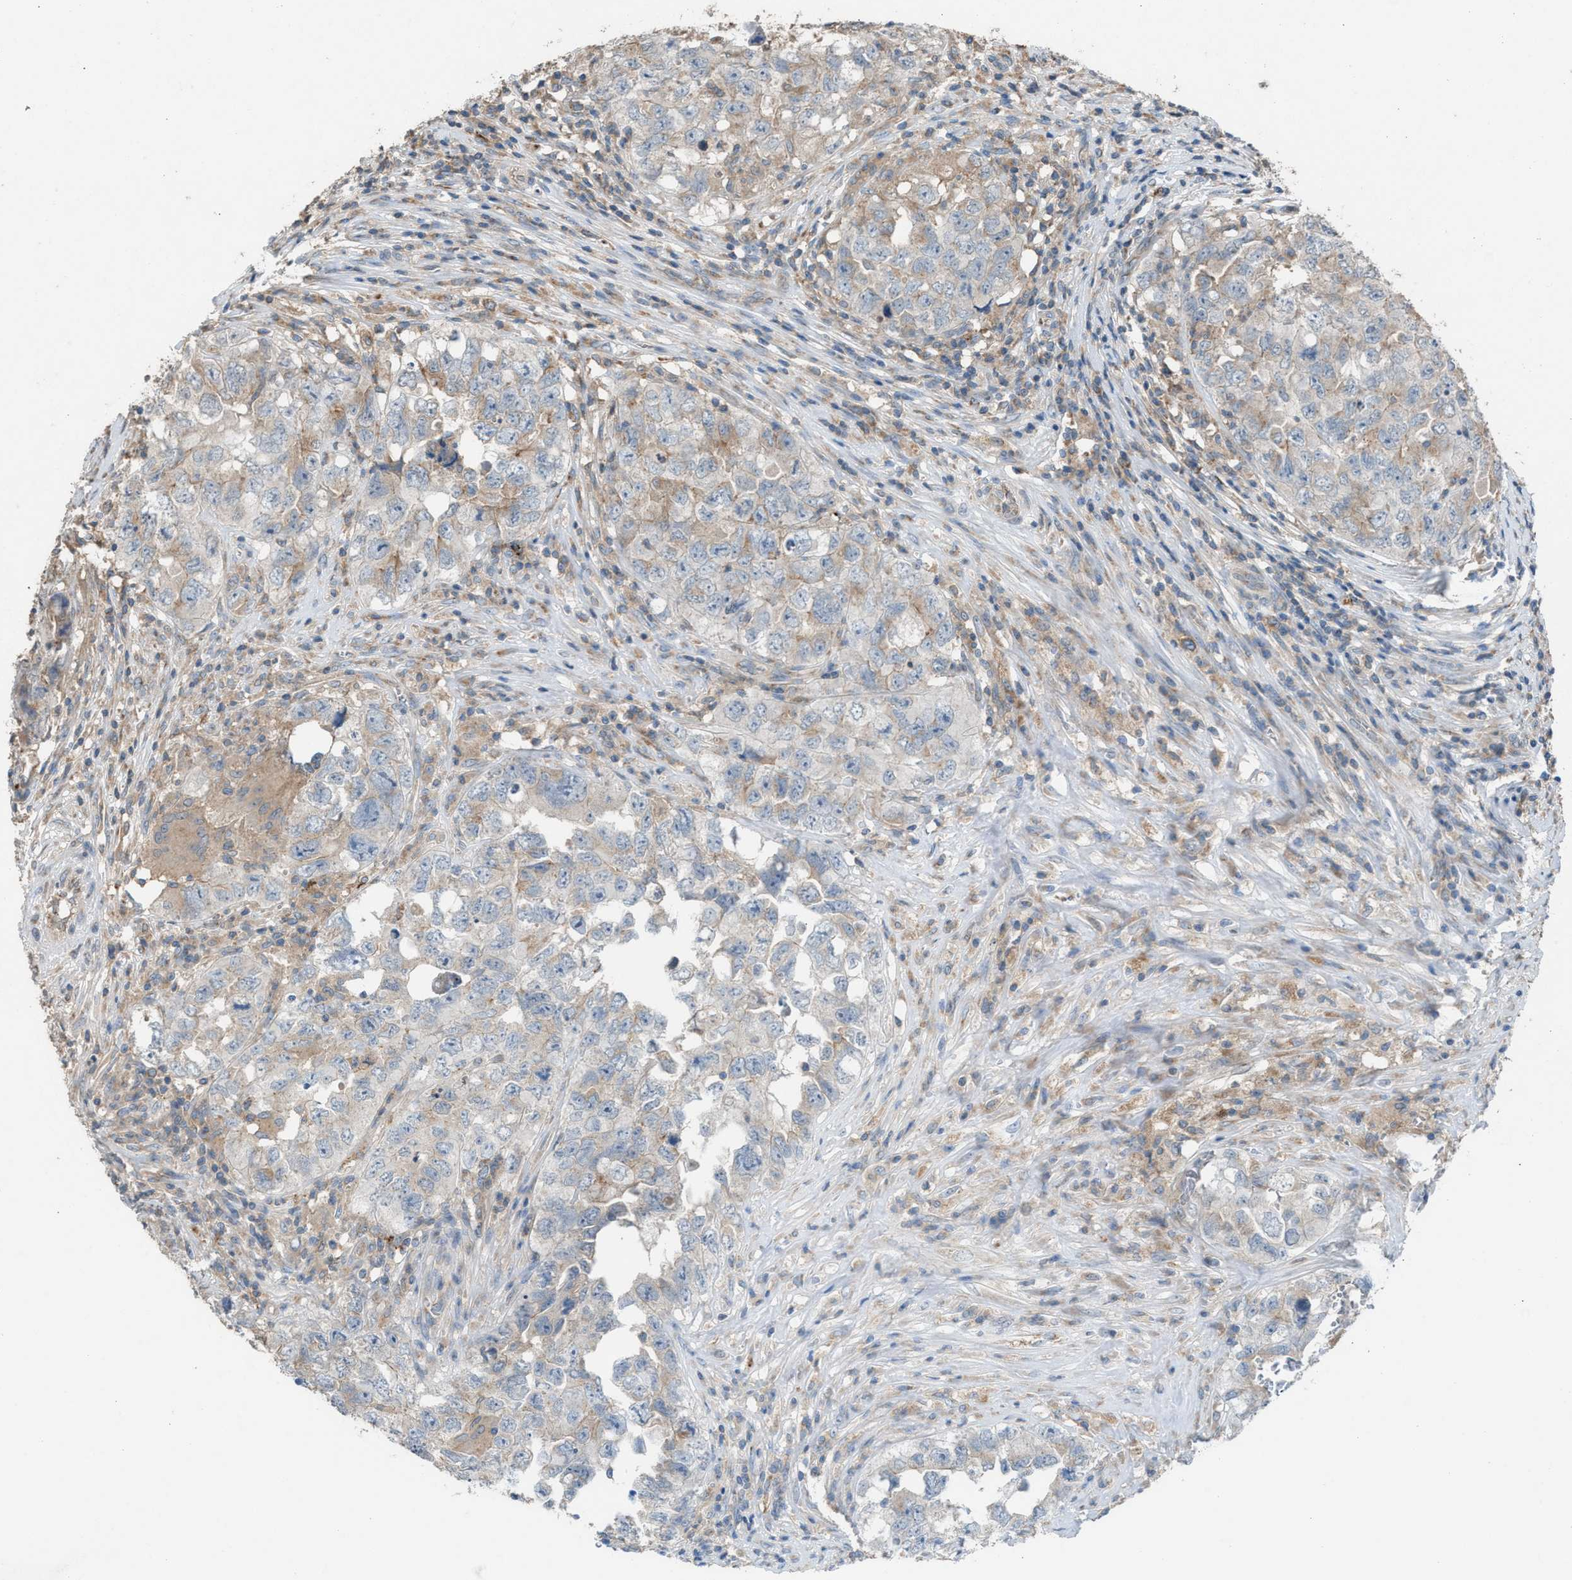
{"staining": {"intensity": "weak", "quantity": "<25%", "location": "cytoplasmic/membranous"}, "tissue": "testis cancer", "cell_type": "Tumor cells", "image_type": "cancer", "snomed": [{"axis": "morphology", "description": "Seminoma, NOS"}, {"axis": "morphology", "description": "Carcinoma, Embryonal, NOS"}, {"axis": "topography", "description": "Testis"}], "caption": "Immunohistochemistry photomicrograph of human testis cancer (embryonal carcinoma) stained for a protein (brown), which reveals no staining in tumor cells.", "gene": "TPK1", "patient": {"sex": "male", "age": 43}}